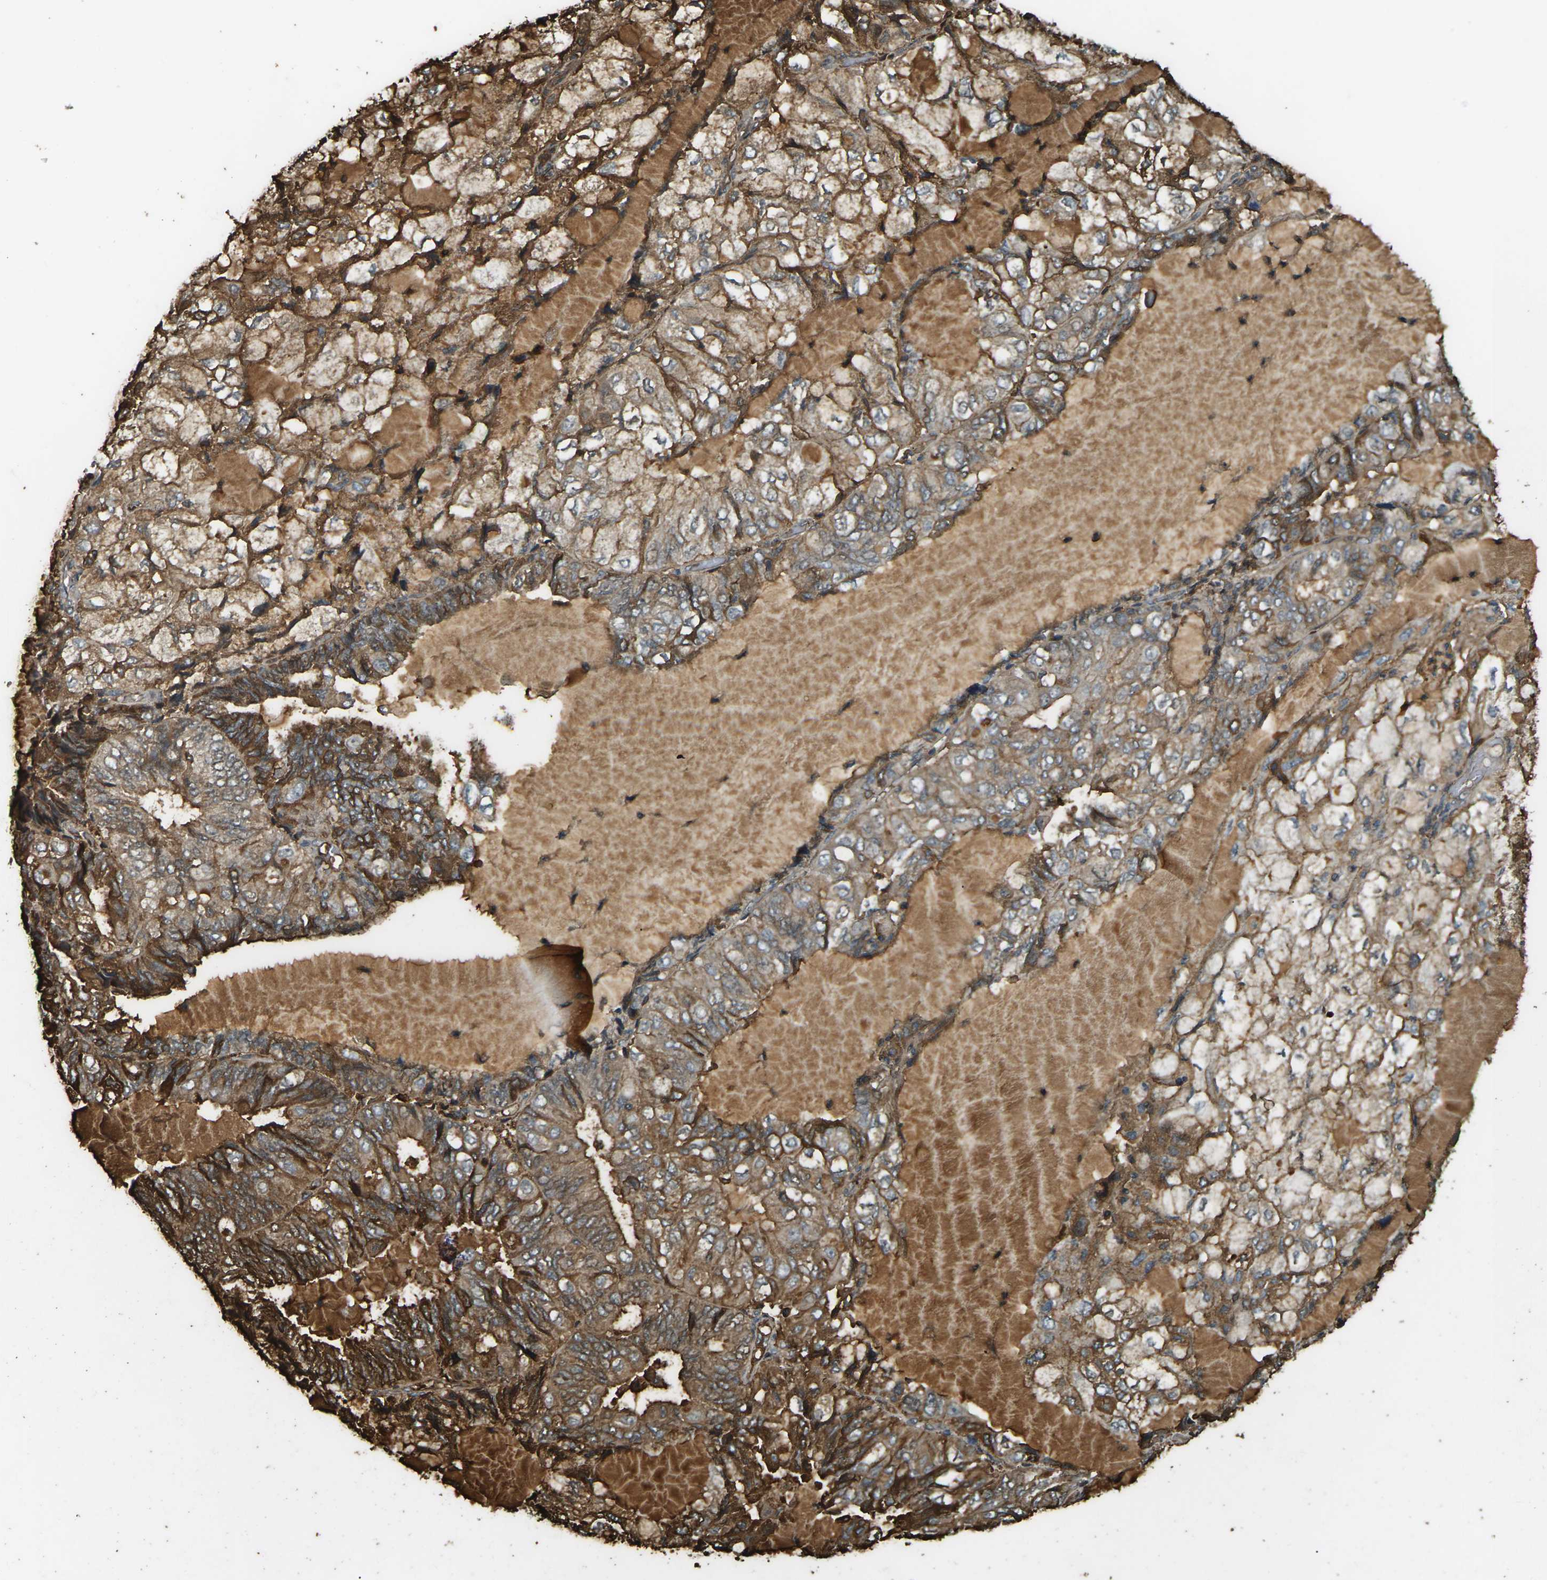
{"staining": {"intensity": "moderate", "quantity": ">75%", "location": "cytoplasmic/membranous"}, "tissue": "endometrial cancer", "cell_type": "Tumor cells", "image_type": "cancer", "snomed": [{"axis": "morphology", "description": "Adenocarcinoma, NOS"}, {"axis": "topography", "description": "Endometrium"}], "caption": "A brown stain labels moderate cytoplasmic/membranous staining of a protein in endometrial cancer tumor cells. The staining is performed using DAB brown chromogen to label protein expression. The nuclei are counter-stained blue using hematoxylin.", "gene": "CYP1B1", "patient": {"sex": "female", "age": 81}}